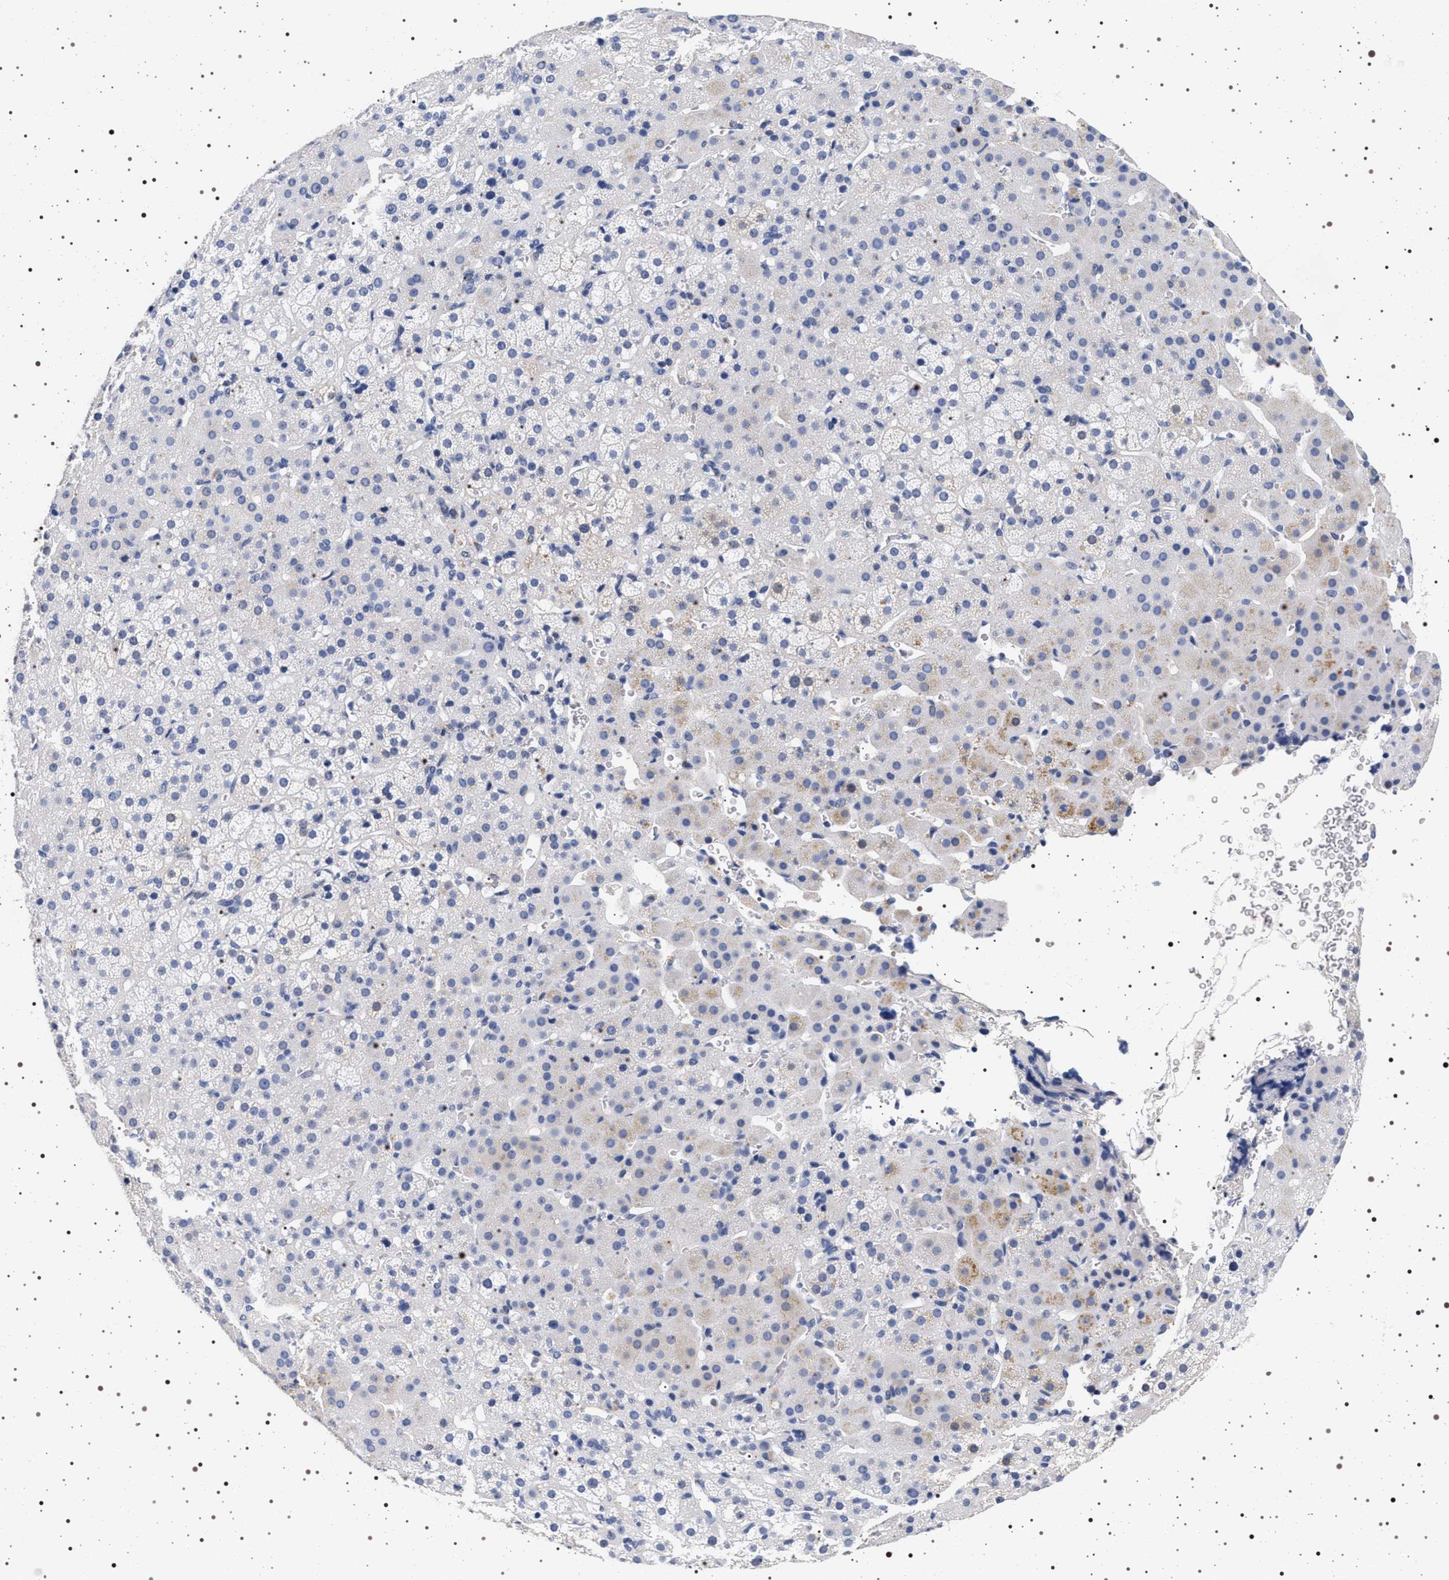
{"staining": {"intensity": "weak", "quantity": "<25%", "location": "cytoplasmic/membranous"}, "tissue": "adrenal gland", "cell_type": "Glandular cells", "image_type": "normal", "snomed": [{"axis": "morphology", "description": "Normal tissue, NOS"}, {"axis": "topography", "description": "Adrenal gland"}], "caption": "Immunohistochemistry (IHC) photomicrograph of normal adrenal gland stained for a protein (brown), which displays no staining in glandular cells.", "gene": "MAPK10", "patient": {"sex": "female", "age": 57}}